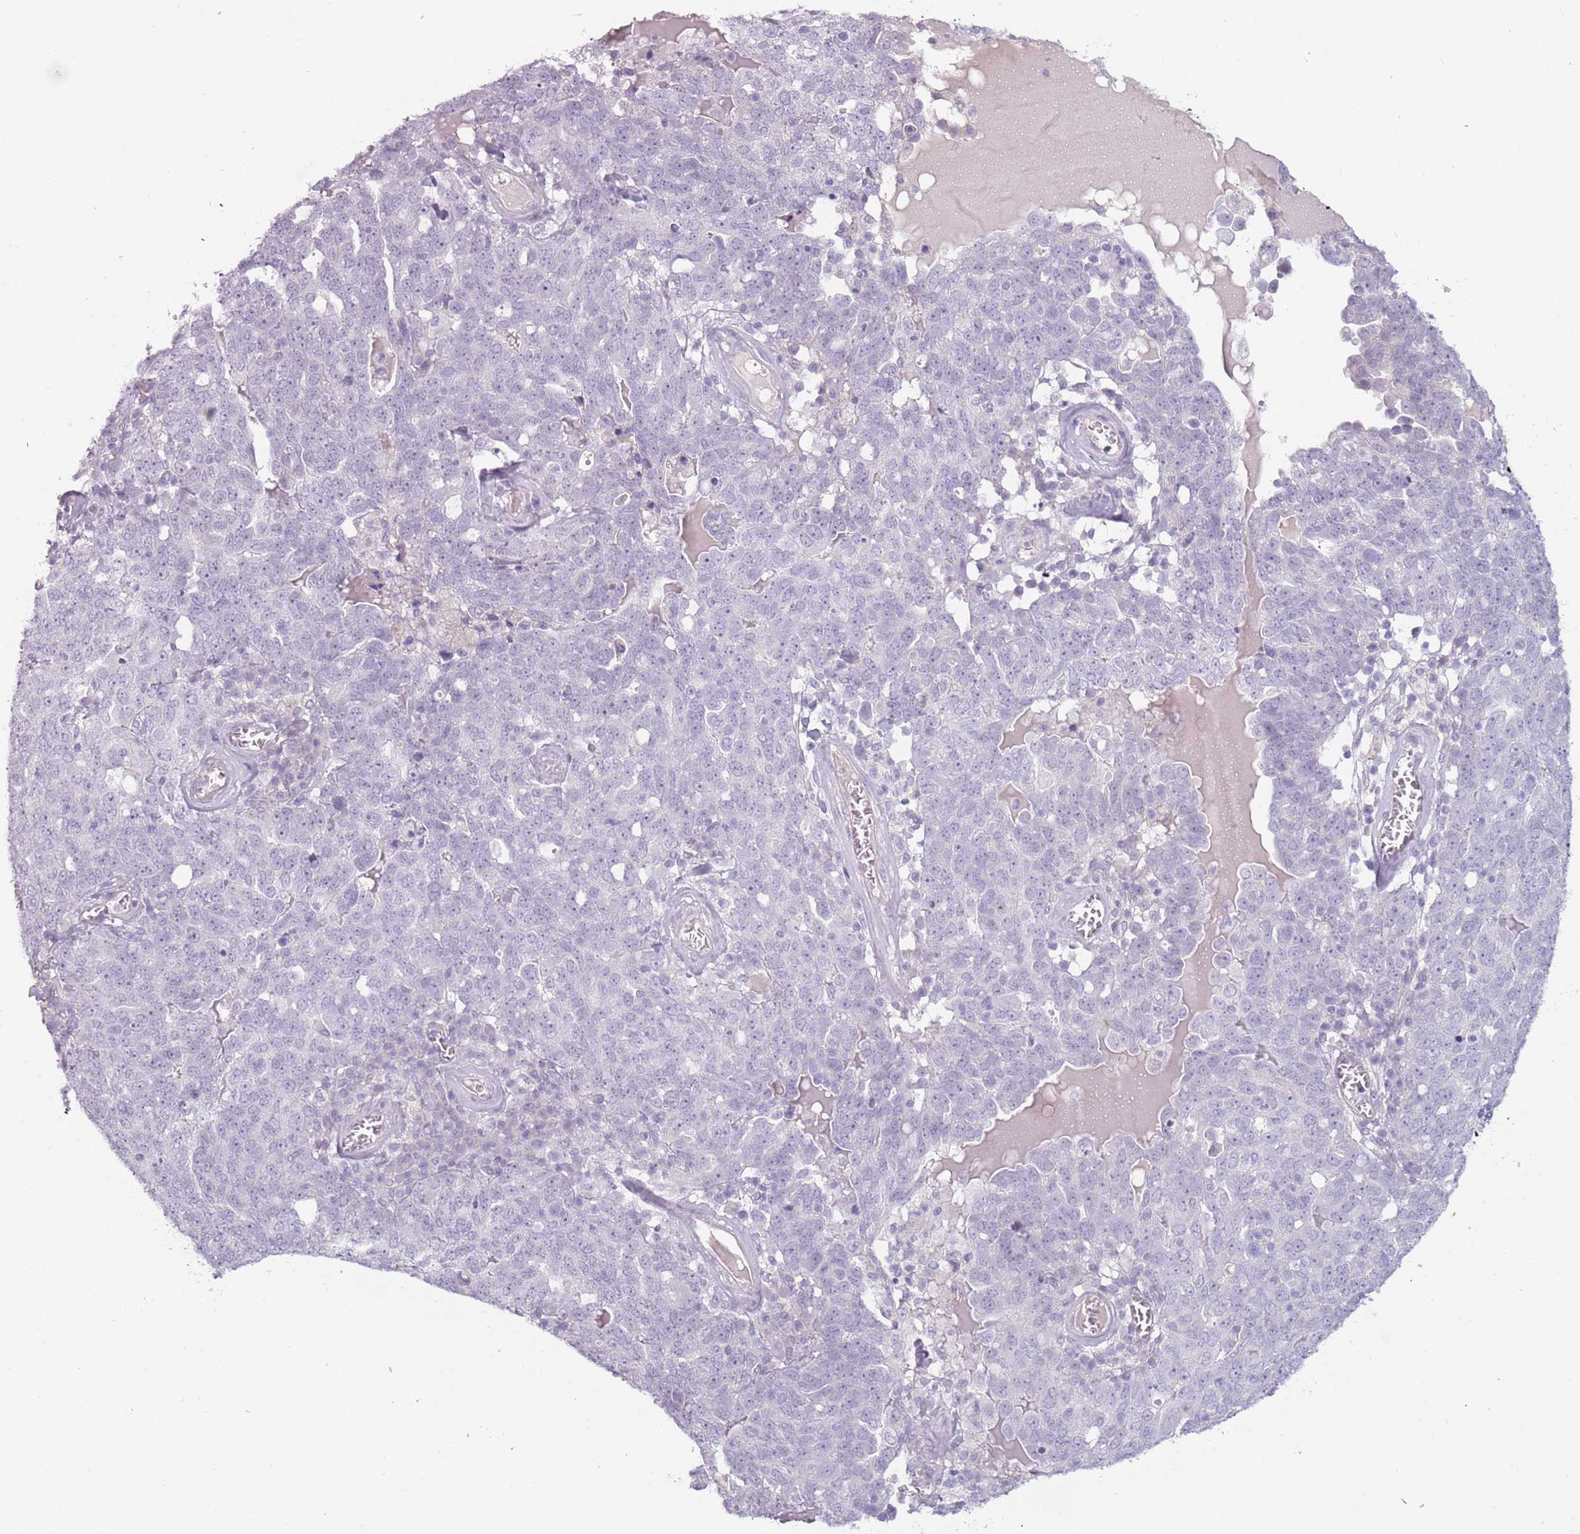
{"staining": {"intensity": "negative", "quantity": "none", "location": "none"}, "tissue": "ovarian cancer", "cell_type": "Tumor cells", "image_type": "cancer", "snomed": [{"axis": "morphology", "description": "Carcinoma, endometroid"}, {"axis": "topography", "description": "Ovary"}], "caption": "This image is of ovarian cancer stained with immunohistochemistry to label a protein in brown with the nuclei are counter-stained blue. There is no expression in tumor cells.", "gene": "RFX2", "patient": {"sex": "female", "age": 62}}